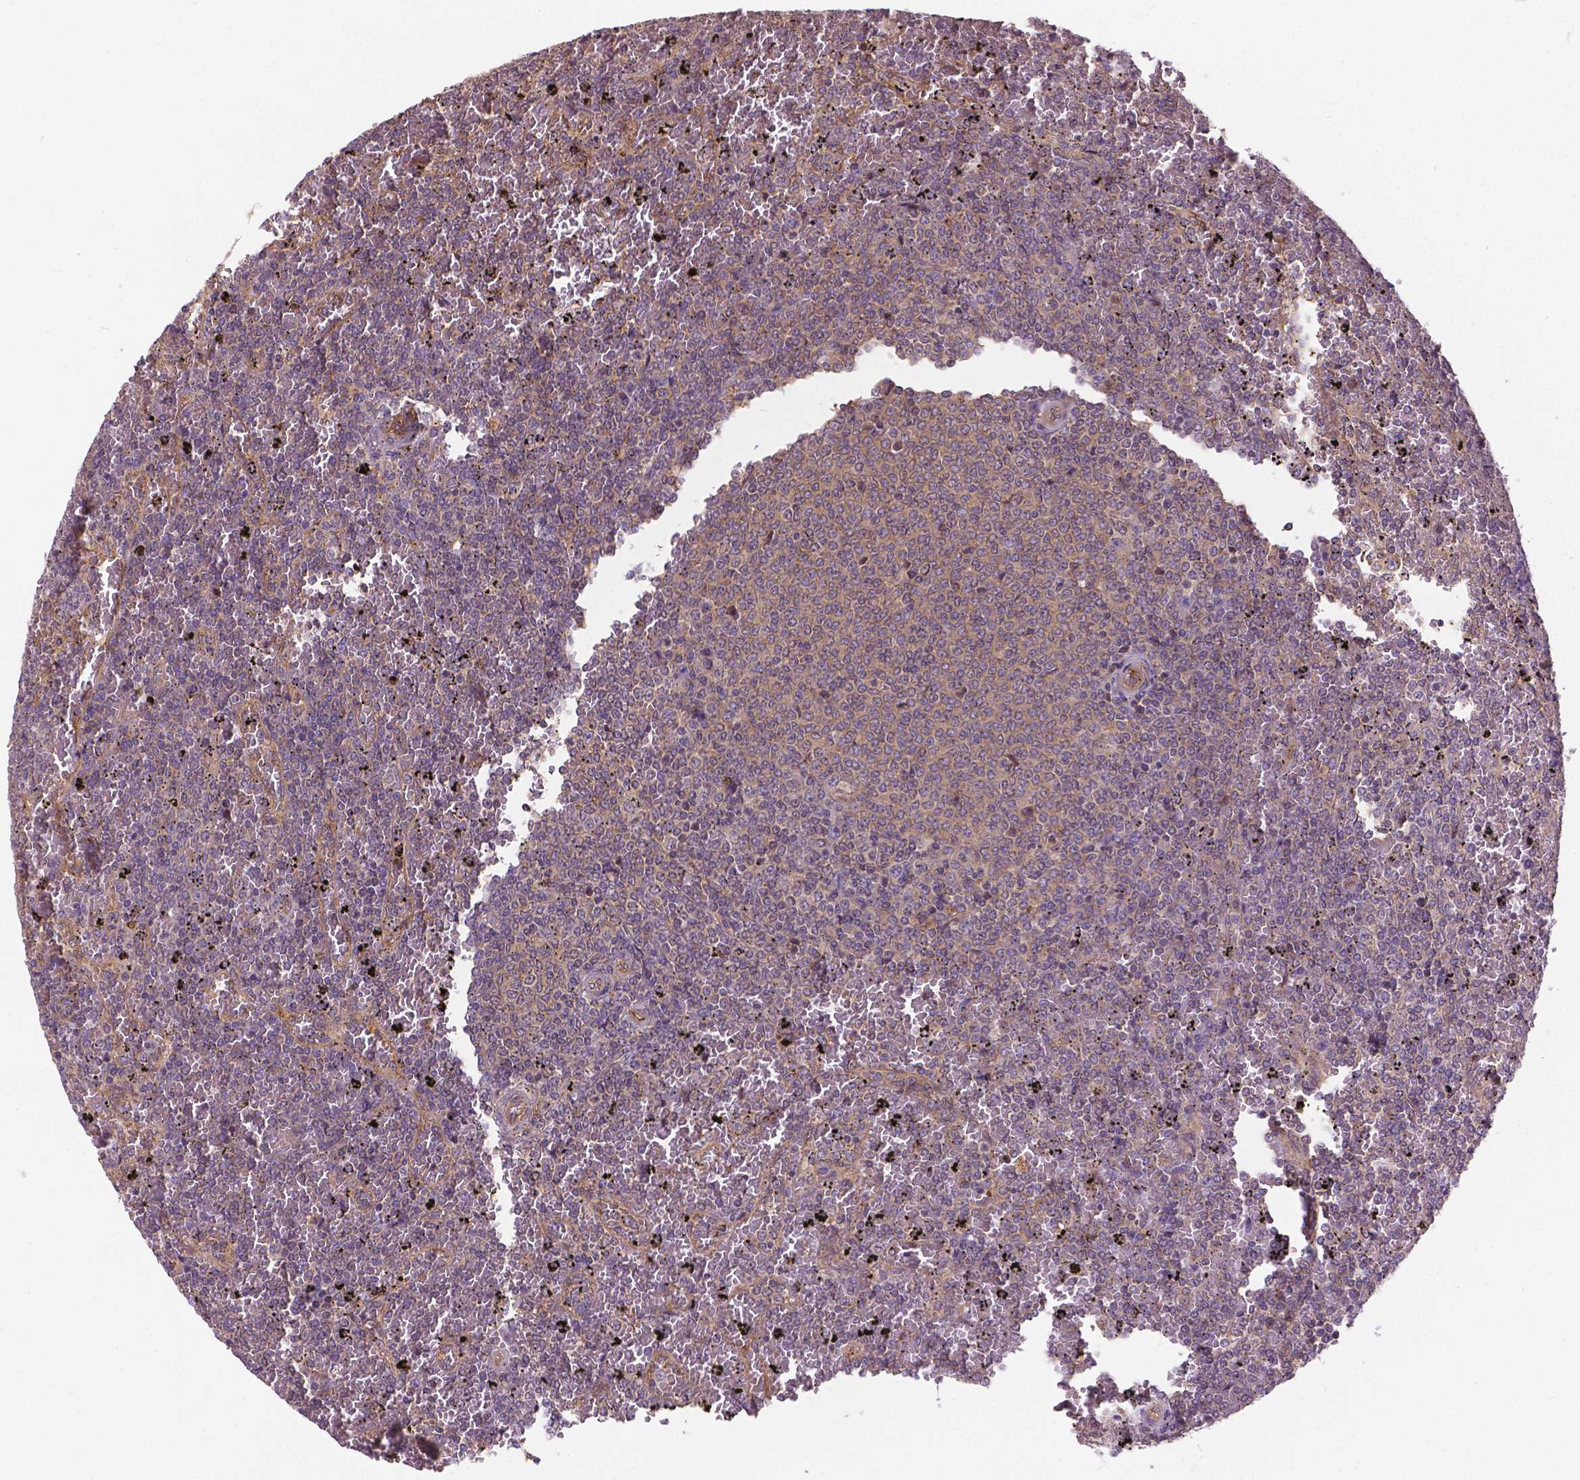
{"staining": {"intensity": "weak", "quantity": "25%-75%", "location": "cytoplasmic/membranous"}, "tissue": "lymphoma", "cell_type": "Tumor cells", "image_type": "cancer", "snomed": [{"axis": "morphology", "description": "Malignant lymphoma, non-Hodgkin's type, Low grade"}, {"axis": "topography", "description": "Spleen"}], "caption": "Human lymphoma stained with a protein marker displays weak staining in tumor cells.", "gene": "MZT1", "patient": {"sex": "female", "age": 77}}